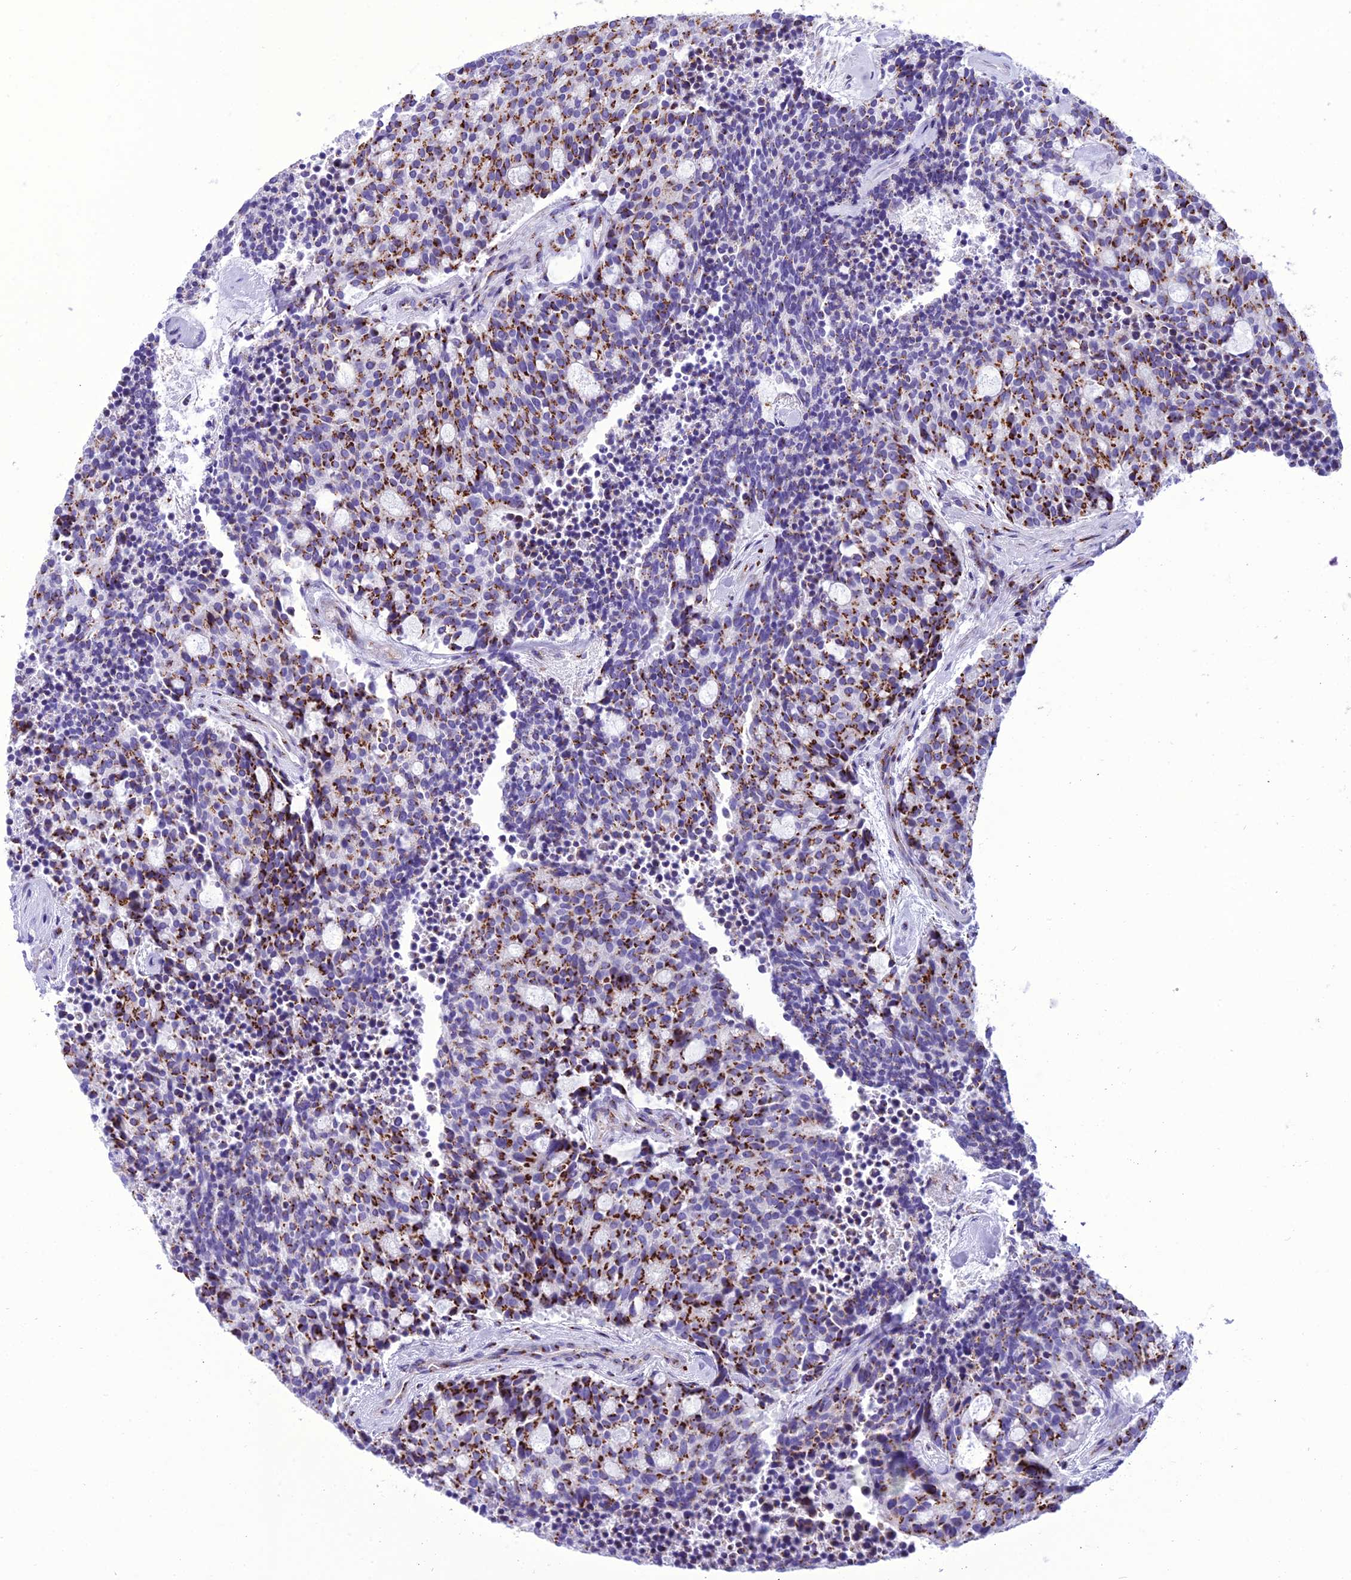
{"staining": {"intensity": "strong", "quantity": "25%-75%", "location": "cytoplasmic/membranous"}, "tissue": "carcinoid", "cell_type": "Tumor cells", "image_type": "cancer", "snomed": [{"axis": "morphology", "description": "Carcinoid, malignant, NOS"}, {"axis": "topography", "description": "Pancreas"}], "caption": "Malignant carcinoid tissue exhibits strong cytoplasmic/membranous positivity in approximately 25%-75% of tumor cells, visualized by immunohistochemistry. The protein of interest is stained brown, and the nuclei are stained in blue (DAB IHC with brightfield microscopy, high magnification).", "gene": "GOLM2", "patient": {"sex": "female", "age": 54}}